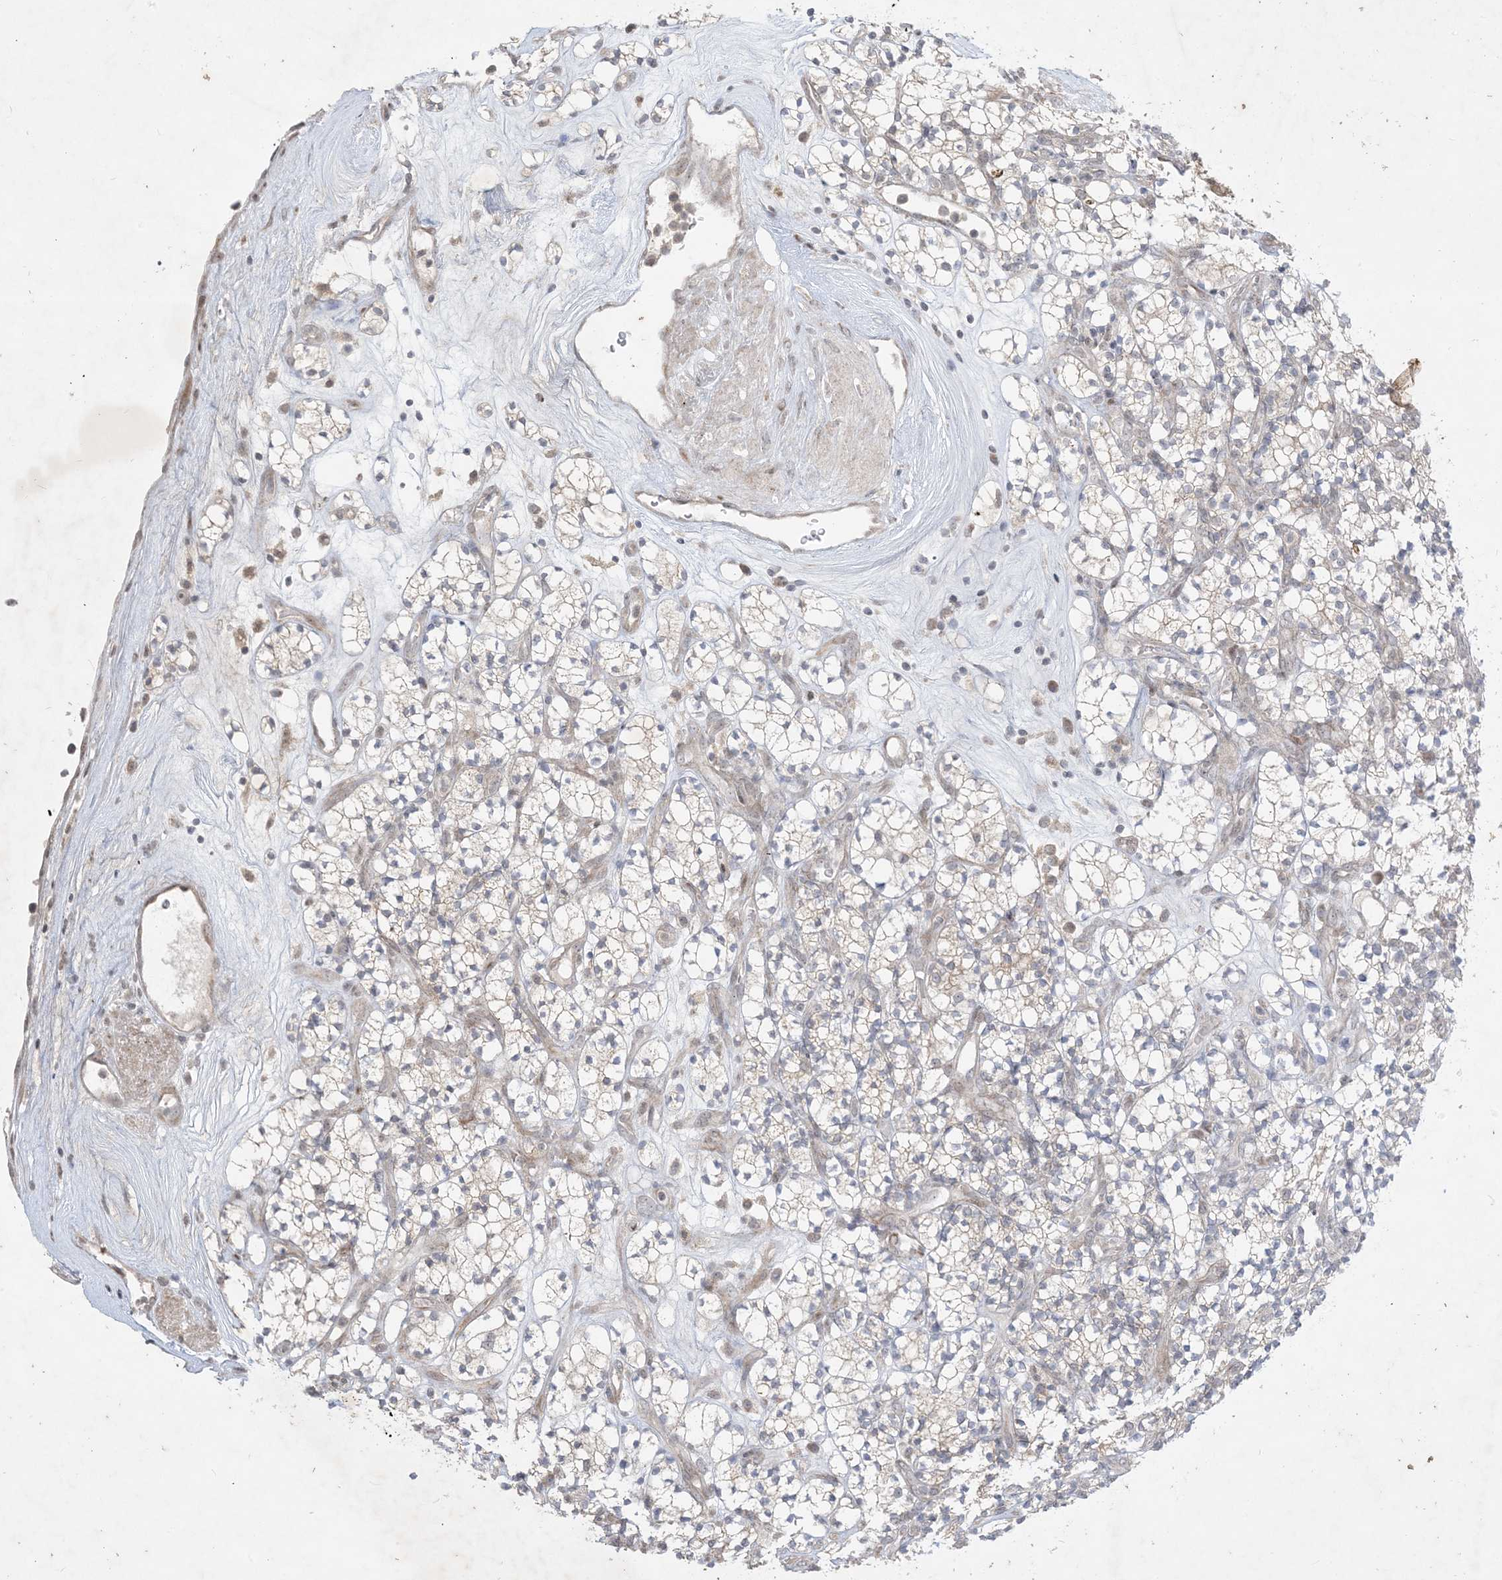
{"staining": {"intensity": "weak", "quantity": "<25%", "location": "cytoplasmic/membranous"}, "tissue": "renal cancer", "cell_type": "Tumor cells", "image_type": "cancer", "snomed": [{"axis": "morphology", "description": "Adenocarcinoma, NOS"}, {"axis": "topography", "description": "Kidney"}], "caption": "Immunohistochemical staining of adenocarcinoma (renal) exhibits no significant expression in tumor cells. The staining was performed using DAB to visualize the protein expression in brown, while the nuclei were stained in blue with hematoxylin (Magnification: 20x).", "gene": "SOGA3", "patient": {"sex": "male", "age": 77}}